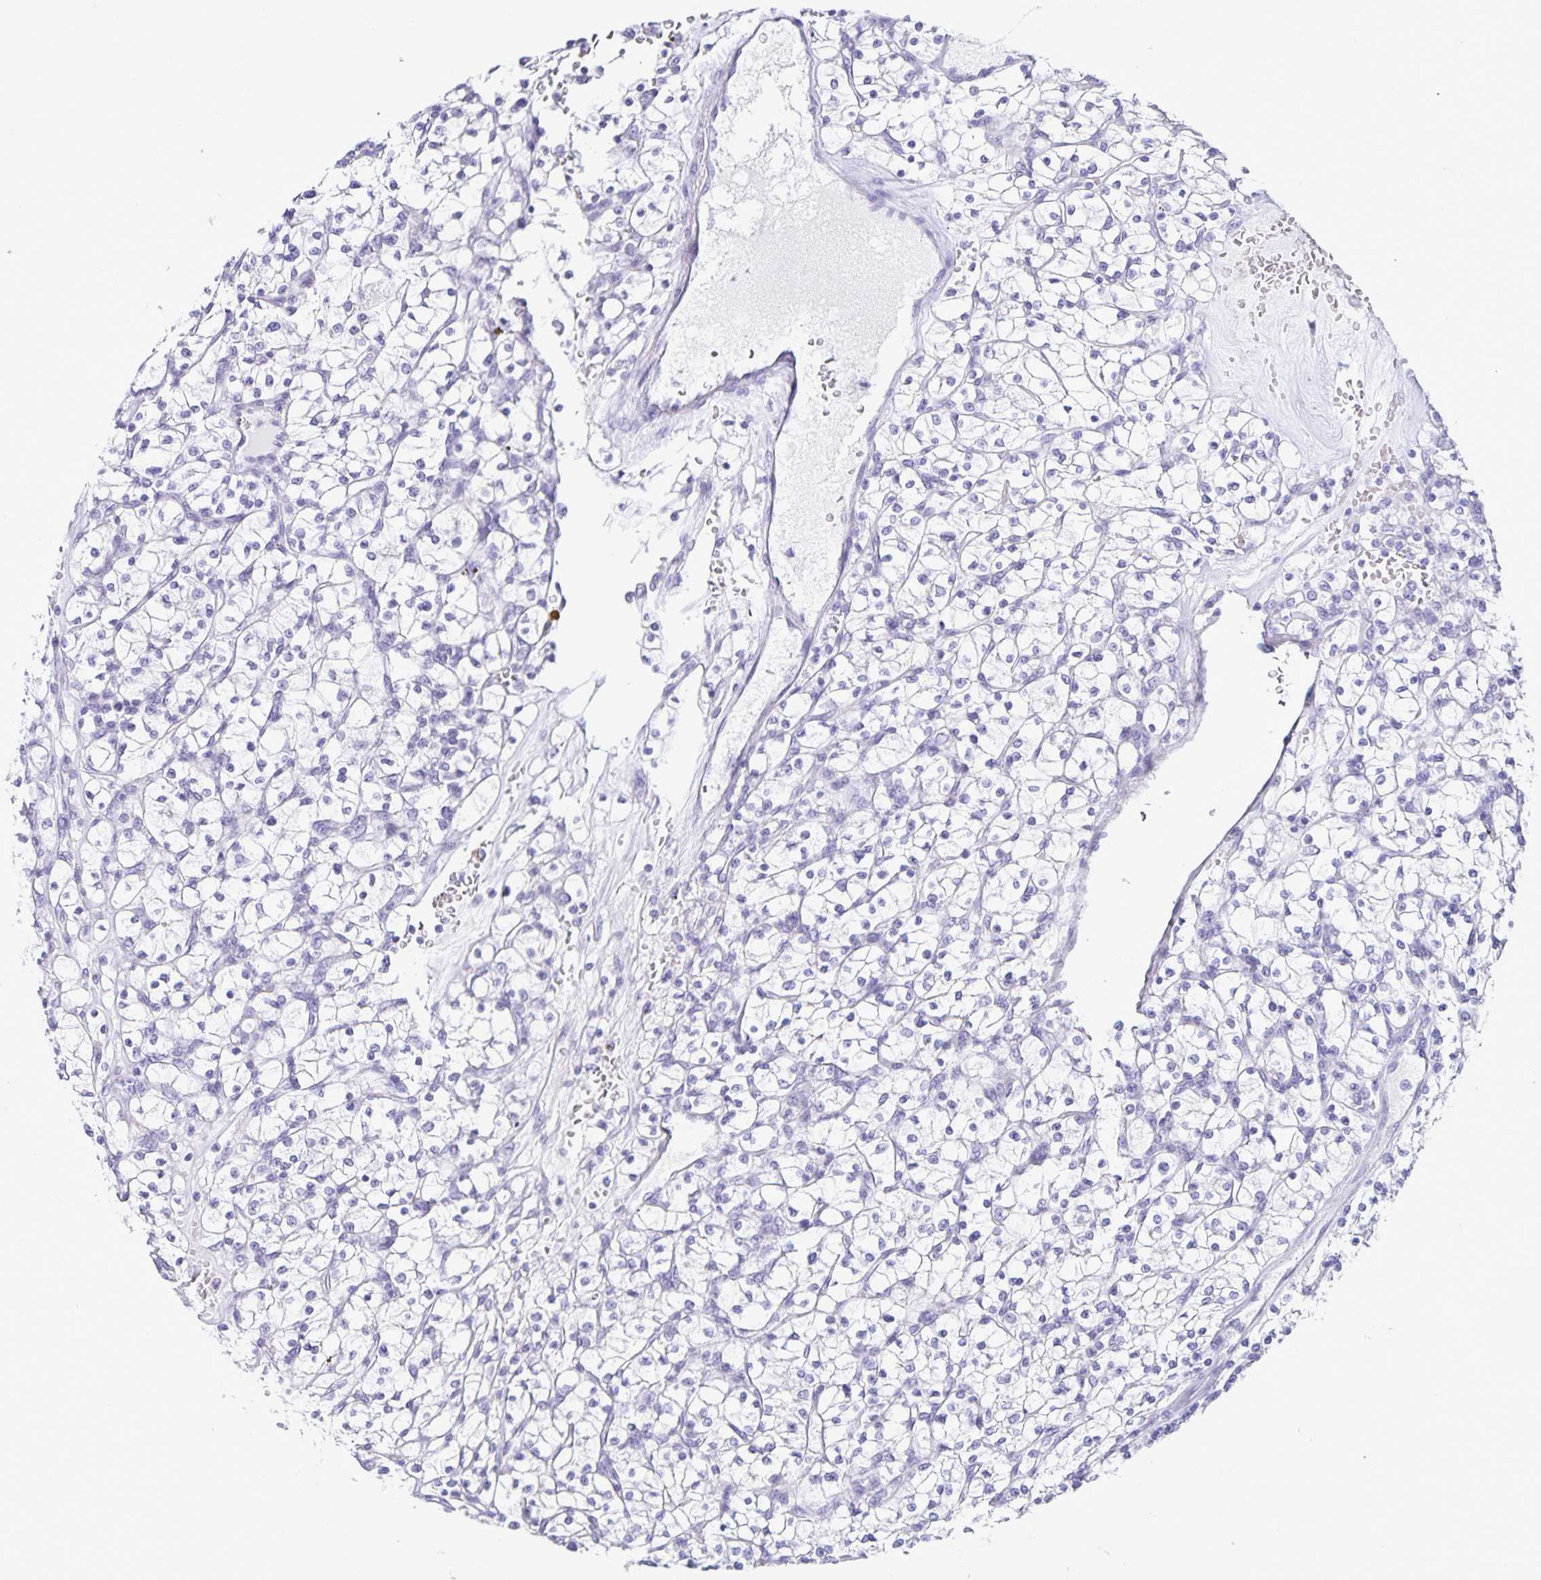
{"staining": {"intensity": "negative", "quantity": "none", "location": "none"}, "tissue": "renal cancer", "cell_type": "Tumor cells", "image_type": "cancer", "snomed": [{"axis": "morphology", "description": "Adenocarcinoma, NOS"}, {"axis": "topography", "description": "Kidney"}], "caption": "Adenocarcinoma (renal) was stained to show a protein in brown. There is no significant expression in tumor cells.", "gene": "FAM170A", "patient": {"sex": "female", "age": 64}}